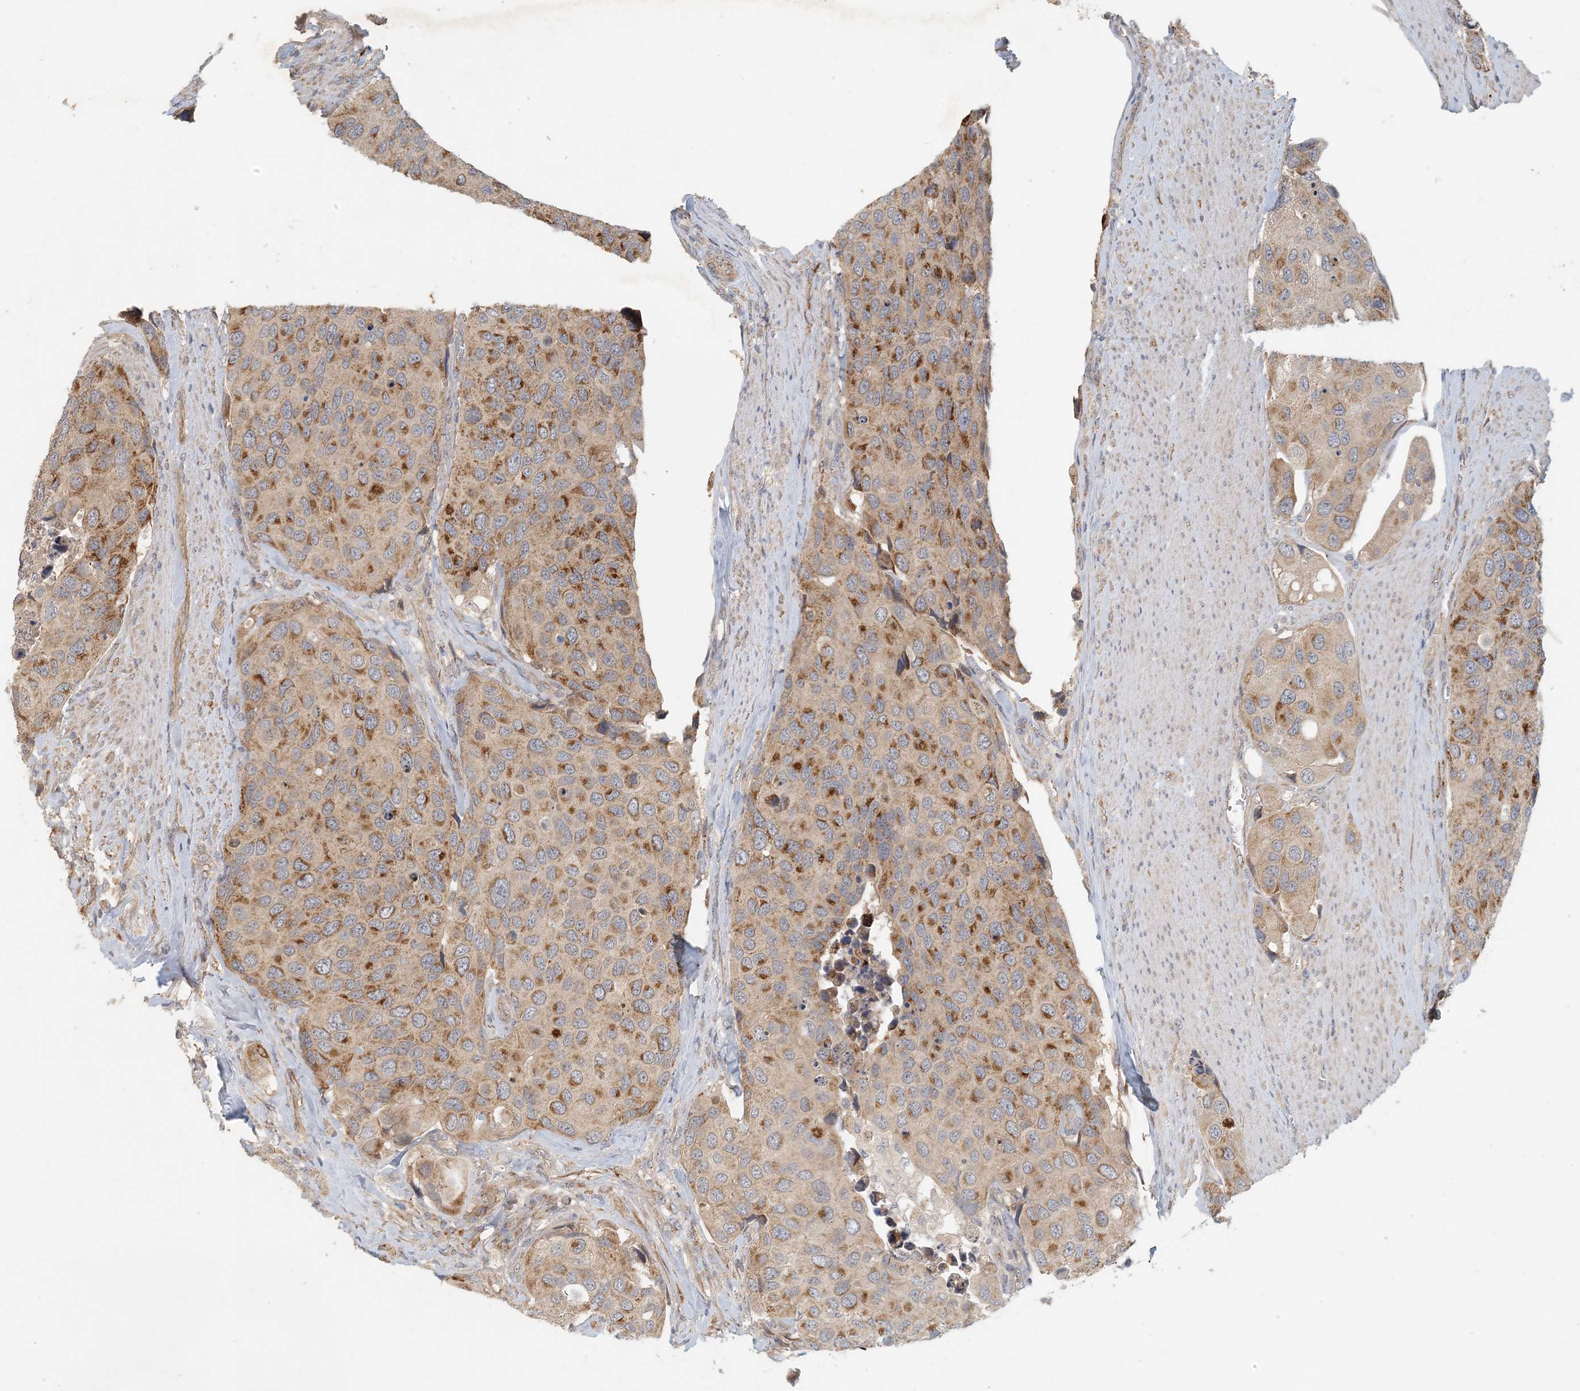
{"staining": {"intensity": "moderate", "quantity": ">75%", "location": "cytoplasmic/membranous"}, "tissue": "urothelial cancer", "cell_type": "Tumor cells", "image_type": "cancer", "snomed": [{"axis": "morphology", "description": "Urothelial carcinoma, High grade"}, {"axis": "topography", "description": "Urinary bladder"}], "caption": "About >75% of tumor cells in human urothelial cancer display moderate cytoplasmic/membranous protein expression as visualized by brown immunohistochemical staining.", "gene": "ZBTB3", "patient": {"sex": "male", "age": 74}}